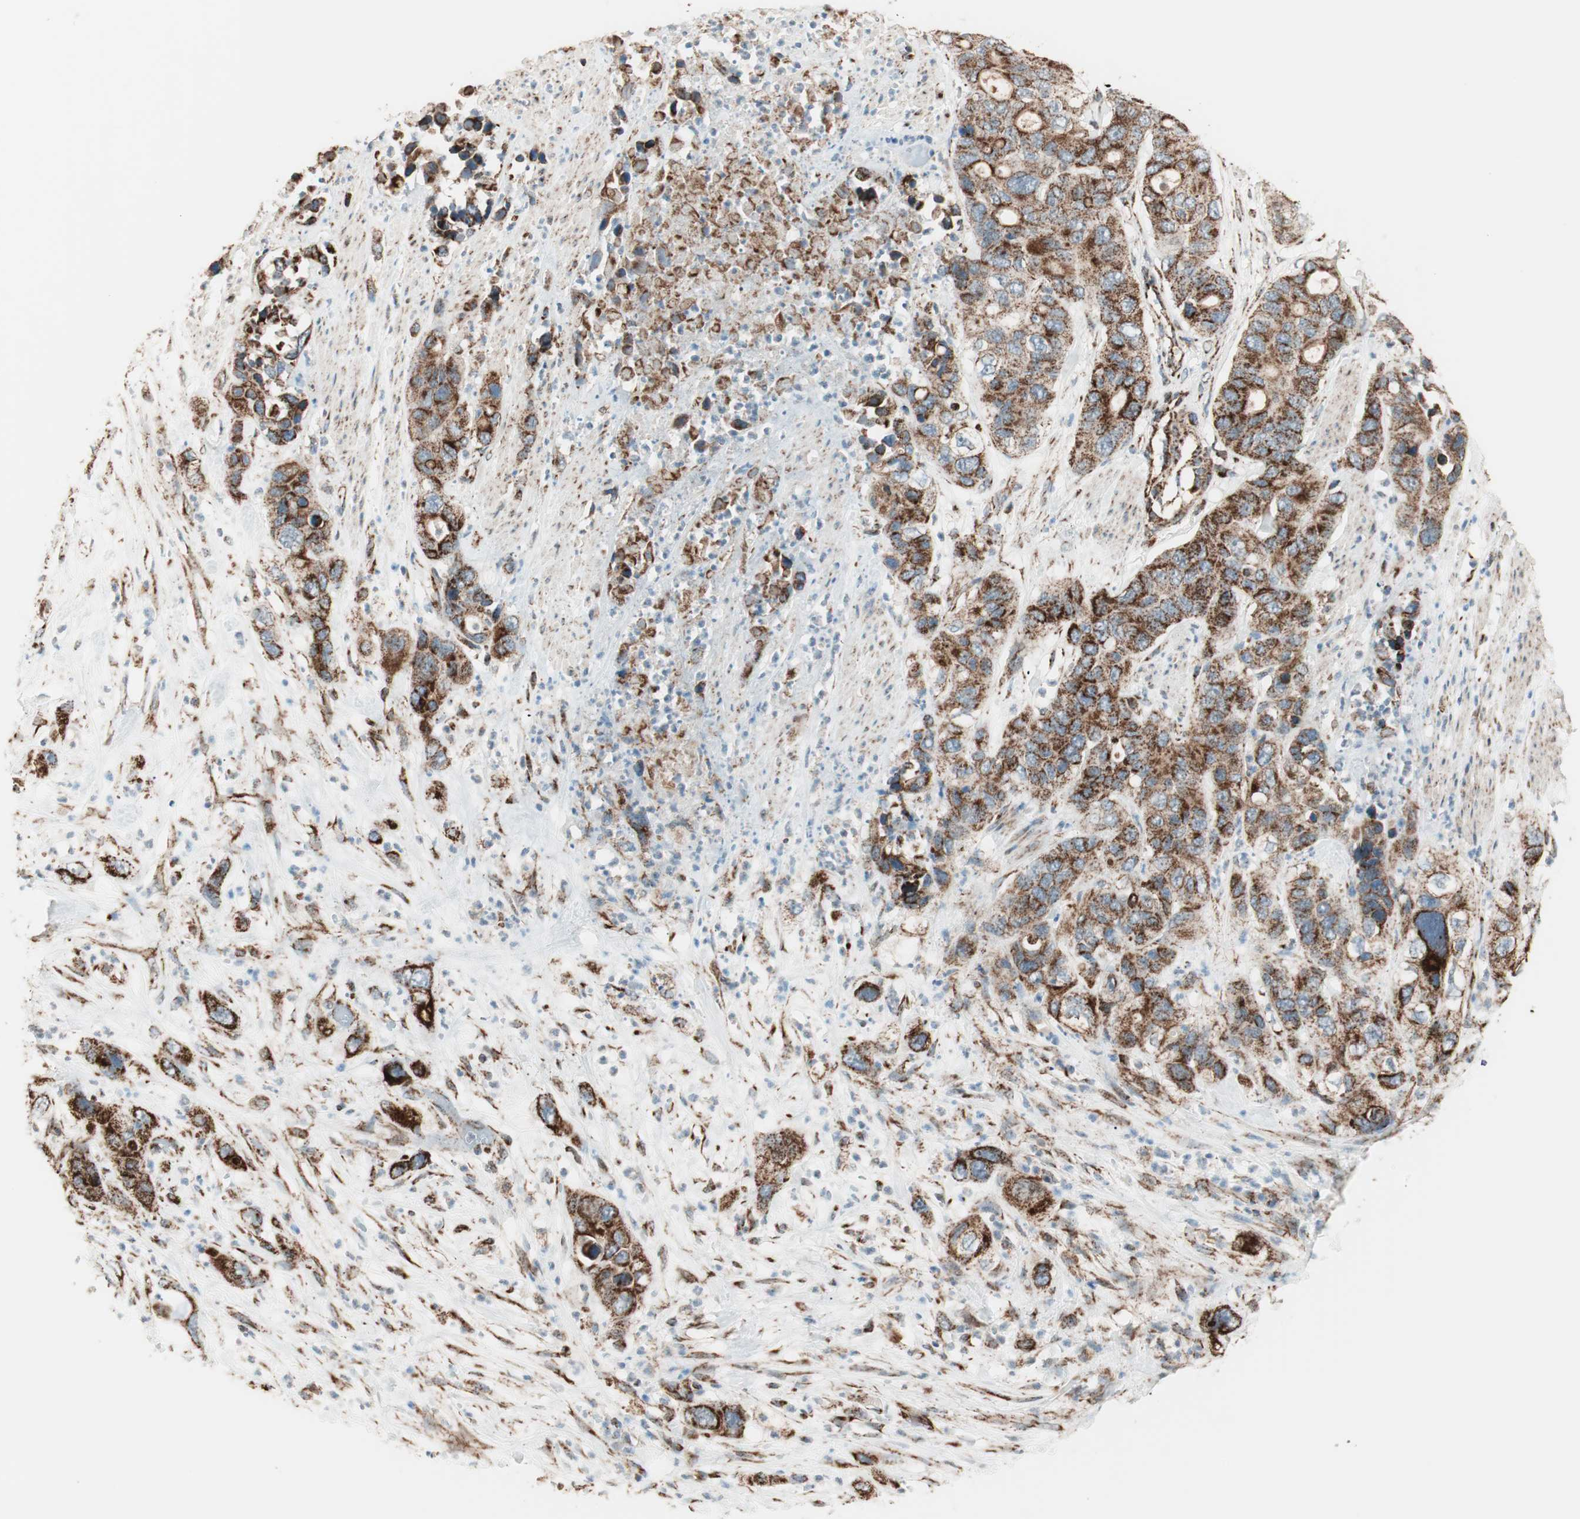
{"staining": {"intensity": "strong", "quantity": ">75%", "location": "cytoplasmic/membranous"}, "tissue": "pancreatic cancer", "cell_type": "Tumor cells", "image_type": "cancer", "snomed": [{"axis": "morphology", "description": "Adenocarcinoma, NOS"}, {"axis": "topography", "description": "Pancreas"}], "caption": "DAB (3,3'-diaminobenzidine) immunohistochemical staining of human pancreatic adenocarcinoma displays strong cytoplasmic/membranous protein positivity in about >75% of tumor cells.", "gene": "TOMM22", "patient": {"sex": "female", "age": 71}}